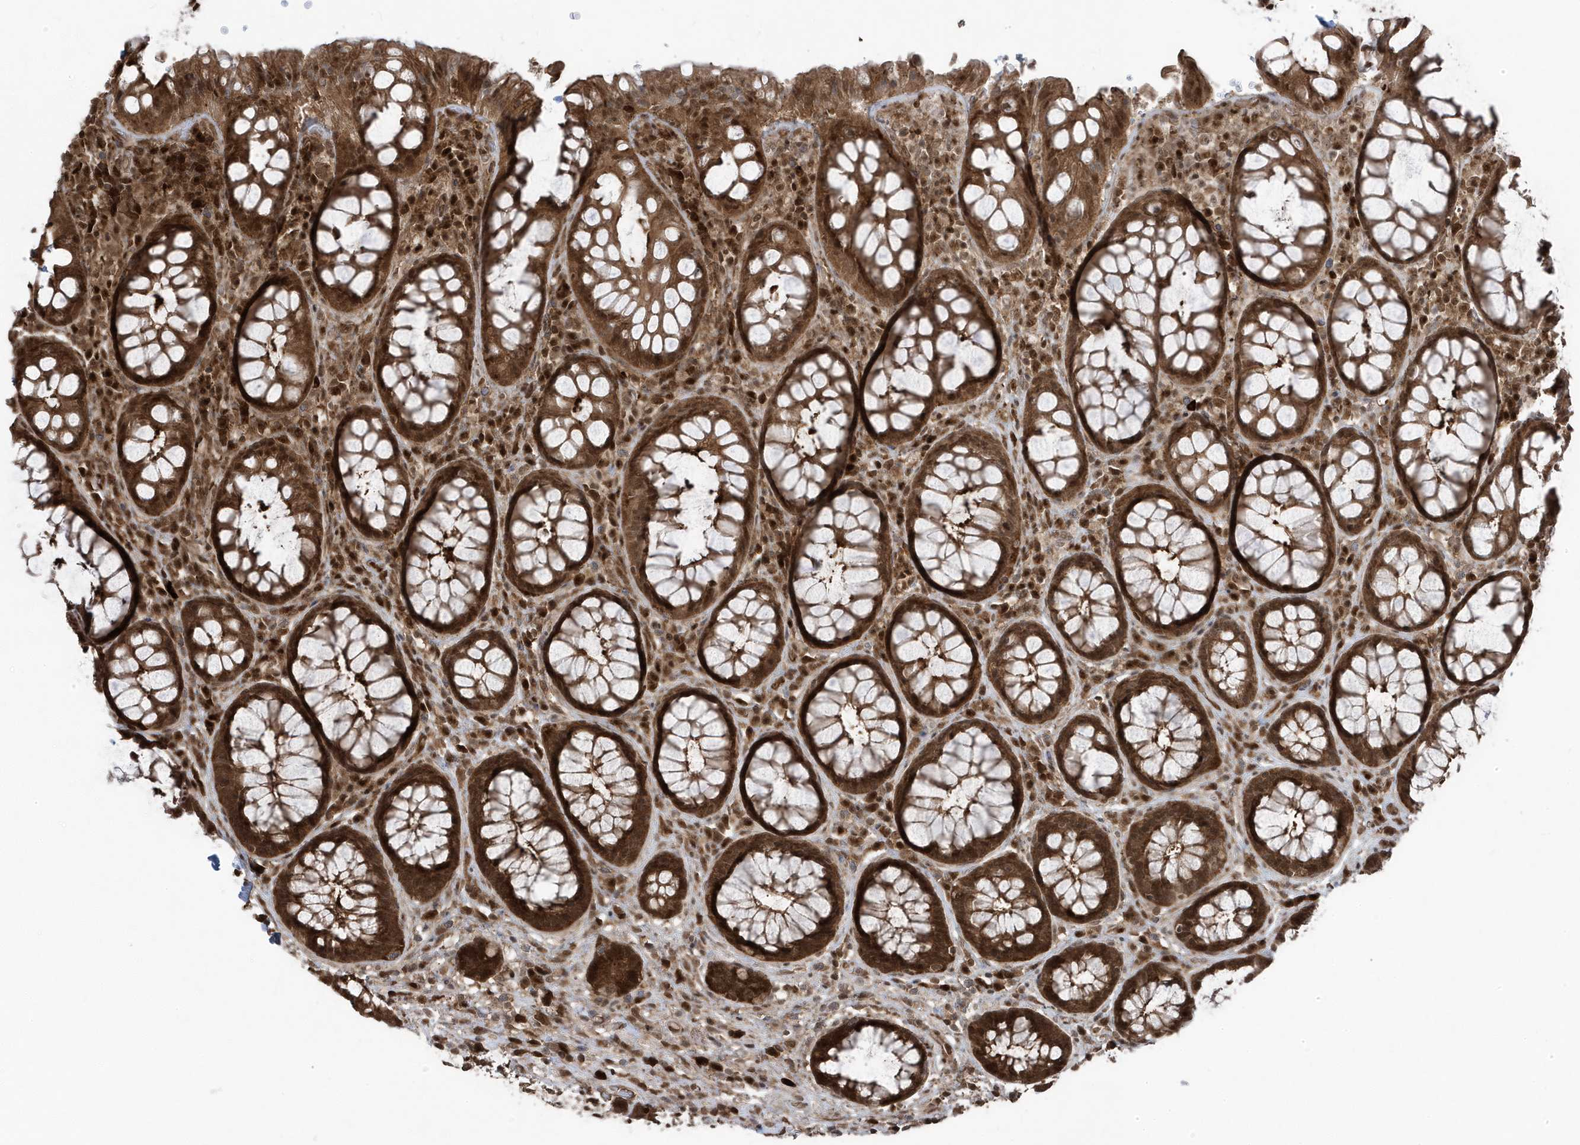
{"staining": {"intensity": "strong", "quantity": ">75%", "location": "cytoplasmic/membranous,nuclear"}, "tissue": "rectum", "cell_type": "Glandular cells", "image_type": "normal", "snomed": [{"axis": "morphology", "description": "Normal tissue, NOS"}, {"axis": "topography", "description": "Rectum"}], "caption": "Brown immunohistochemical staining in benign human rectum exhibits strong cytoplasmic/membranous,nuclear positivity in about >75% of glandular cells. (DAB = brown stain, brightfield microscopy at high magnification).", "gene": "MAPK1IP1L", "patient": {"sex": "male", "age": 64}}